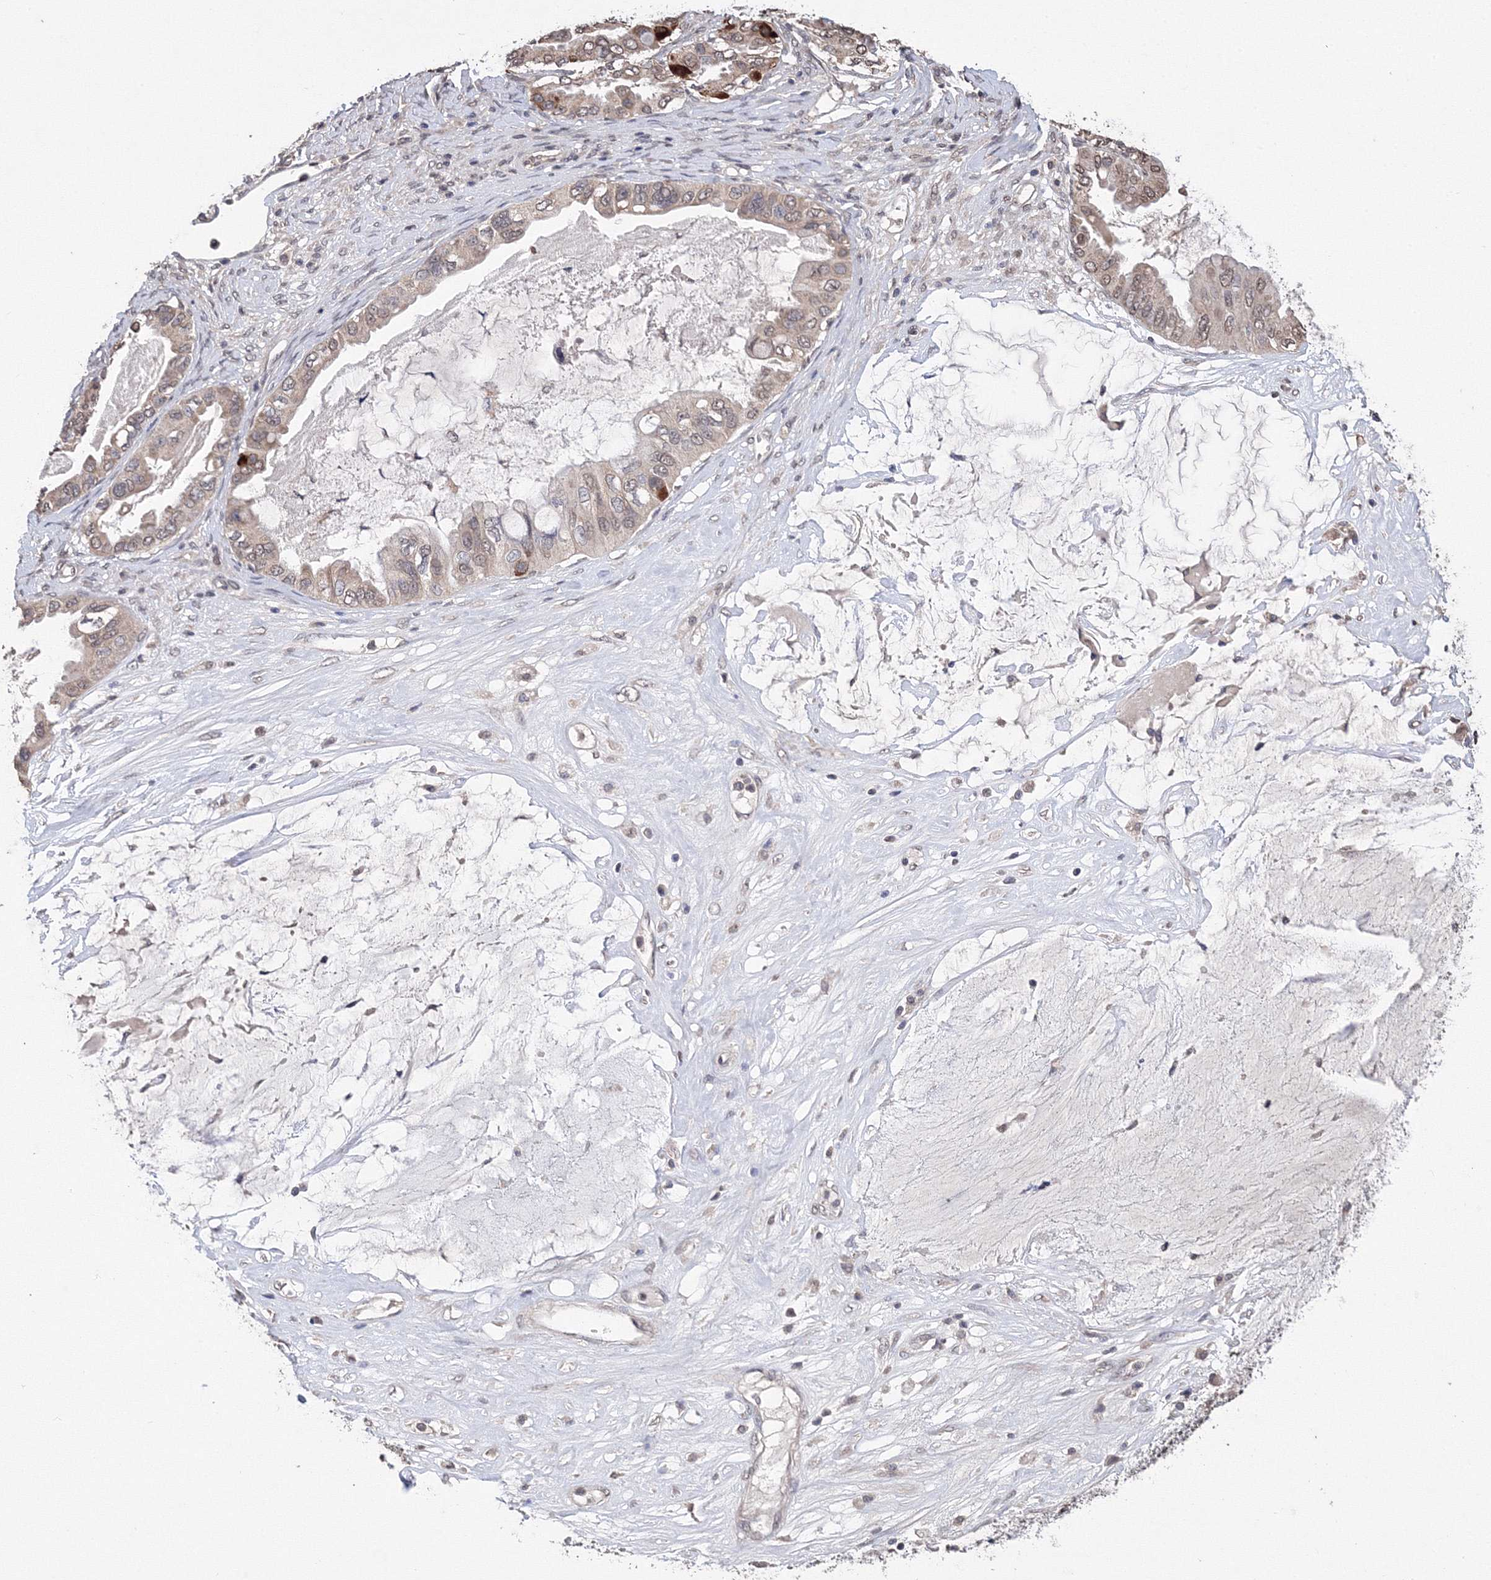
{"staining": {"intensity": "weak", "quantity": ">75%", "location": "cytoplasmic/membranous,nuclear"}, "tissue": "ovarian cancer", "cell_type": "Tumor cells", "image_type": "cancer", "snomed": [{"axis": "morphology", "description": "Cystadenocarcinoma, mucinous, NOS"}, {"axis": "topography", "description": "Ovary"}], "caption": "A histopathology image of human ovarian mucinous cystadenocarcinoma stained for a protein shows weak cytoplasmic/membranous and nuclear brown staining in tumor cells. The protein of interest is stained brown, and the nuclei are stained in blue (DAB (3,3'-diaminobenzidine) IHC with brightfield microscopy, high magnification).", "gene": "GPN1", "patient": {"sex": "female", "age": 80}}